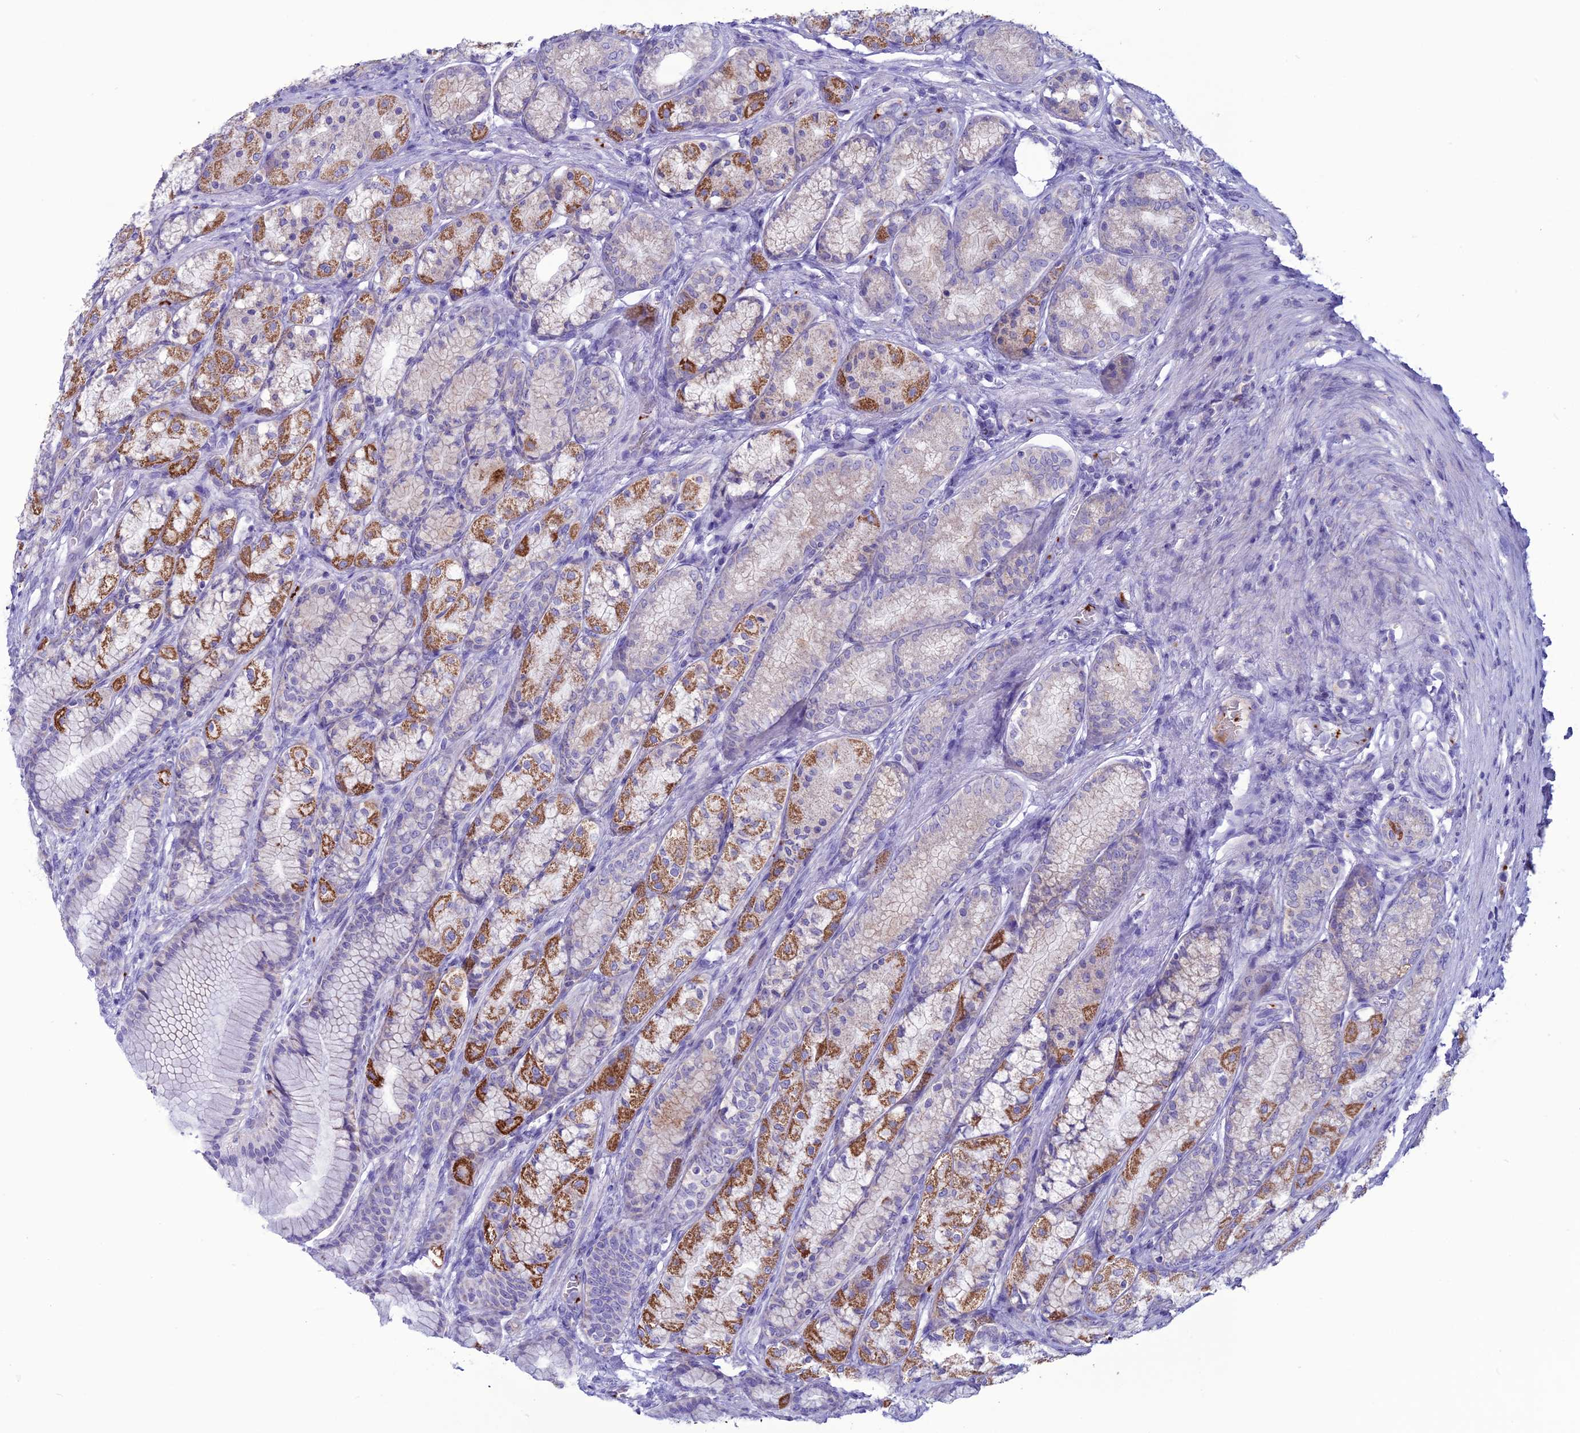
{"staining": {"intensity": "strong", "quantity": "25%-75%", "location": "cytoplasmic/membranous"}, "tissue": "stomach", "cell_type": "Glandular cells", "image_type": "normal", "snomed": [{"axis": "morphology", "description": "Normal tissue, NOS"}, {"axis": "morphology", "description": "Adenocarcinoma, NOS"}, {"axis": "morphology", "description": "Adenocarcinoma, High grade"}, {"axis": "topography", "description": "Stomach, upper"}, {"axis": "topography", "description": "Stomach"}], "caption": "Protein positivity by immunohistochemistry shows strong cytoplasmic/membranous positivity in about 25%-75% of glandular cells in normal stomach. Using DAB (3,3'-diaminobenzidine) (brown) and hematoxylin (blue) stains, captured at high magnification using brightfield microscopy.", "gene": "C21orf140", "patient": {"sex": "female", "age": 65}}